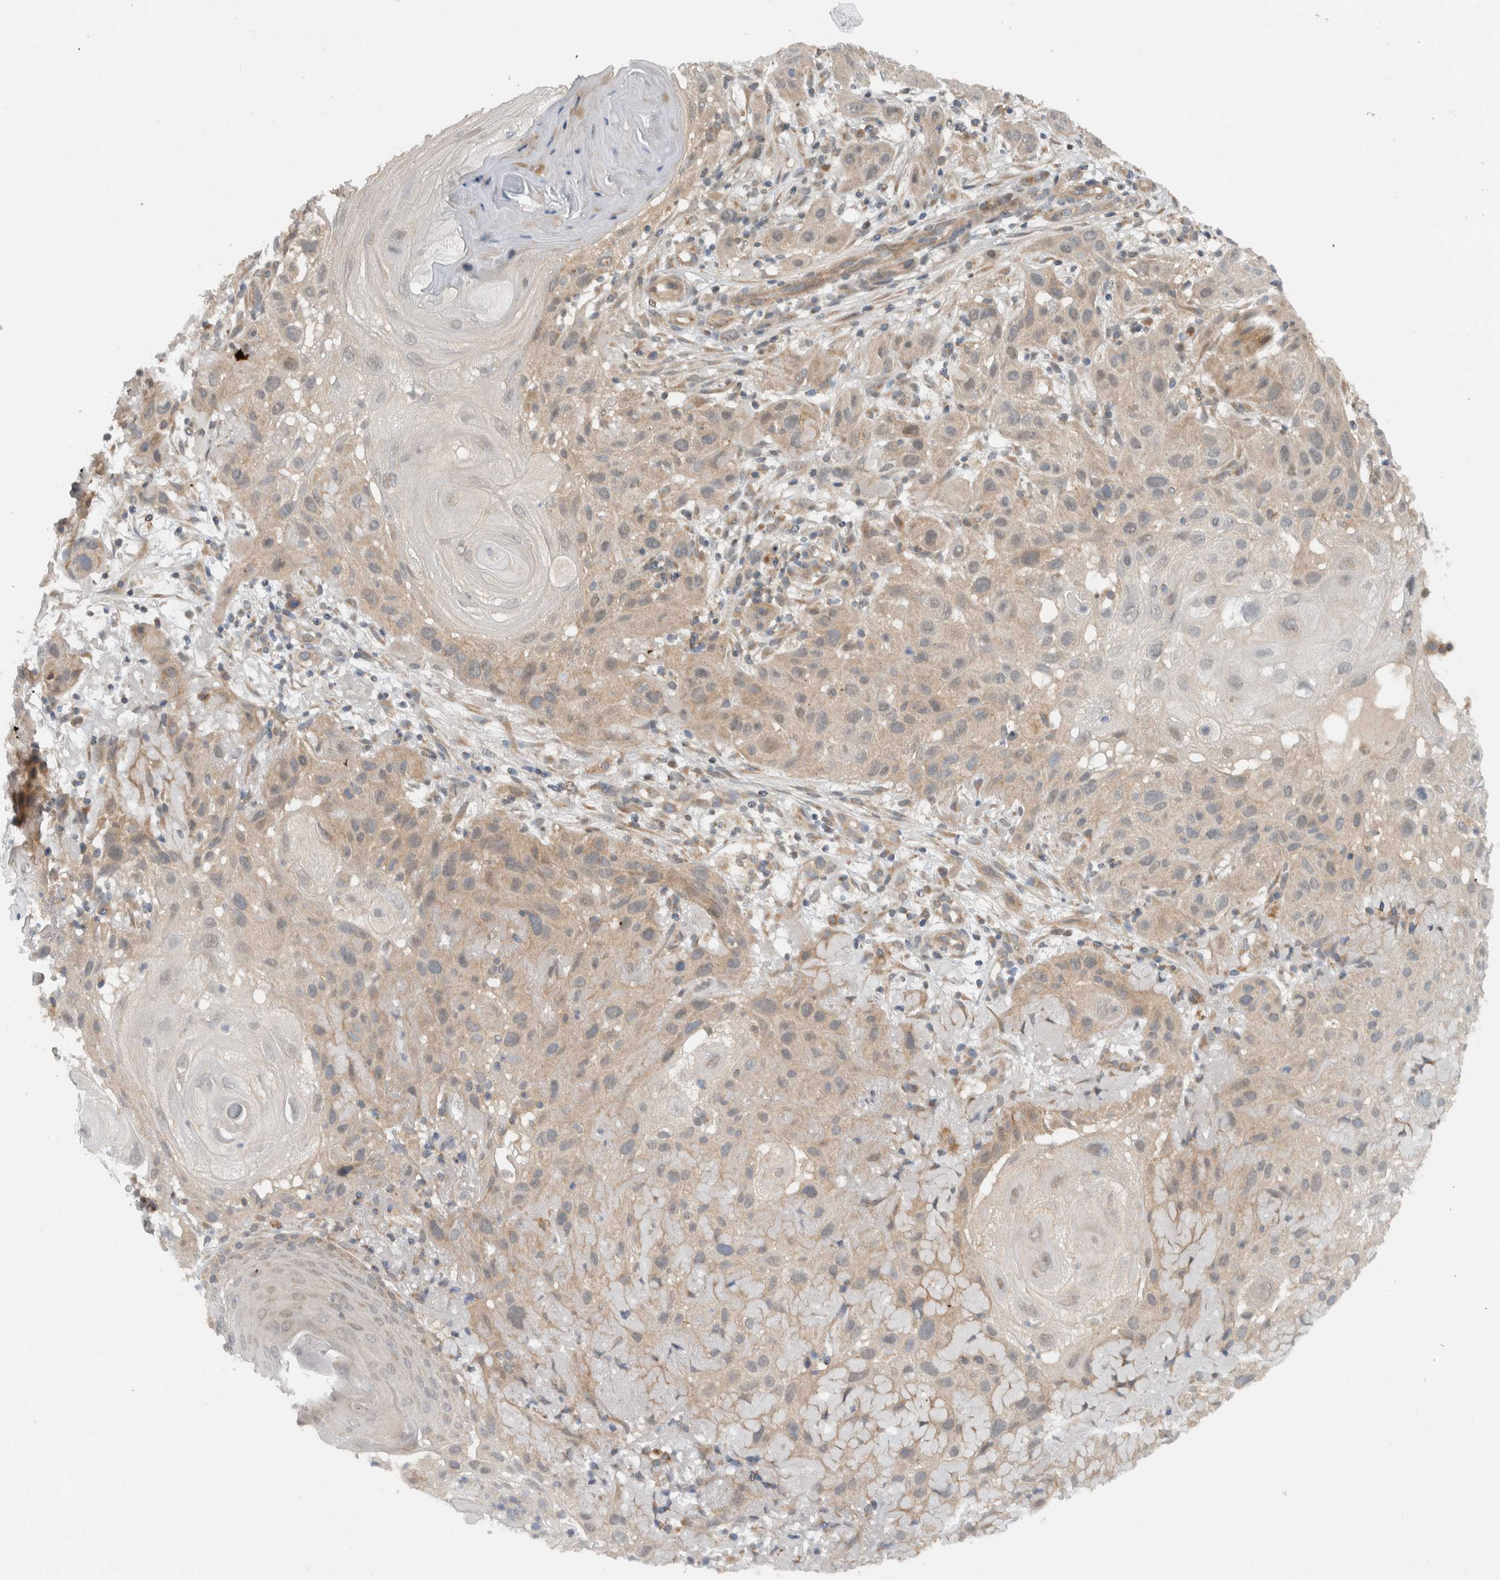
{"staining": {"intensity": "weak", "quantity": "<25%", "location": "cytoplasmic/membranous"}, "tissue": "skin cancer", "cell_type": "Tumor cells", "image_type": "cancer", "snomed": [{"axis": "morphology", "description": "Squamous cell carcinoma, NOS"}, {"axis": "topography", "description": "Skin"}], "caption": "Tumor cells are negative for protein expression in human skin cancer (squamous cell carcinoma). (DAB (3,3'-diaminobenzidine) immunohistochemistry (IHC) visualized using brightfield microscopy, high magnification).", "gene": "KLHL6", "patient": {"sex": "female", "age": 96}}